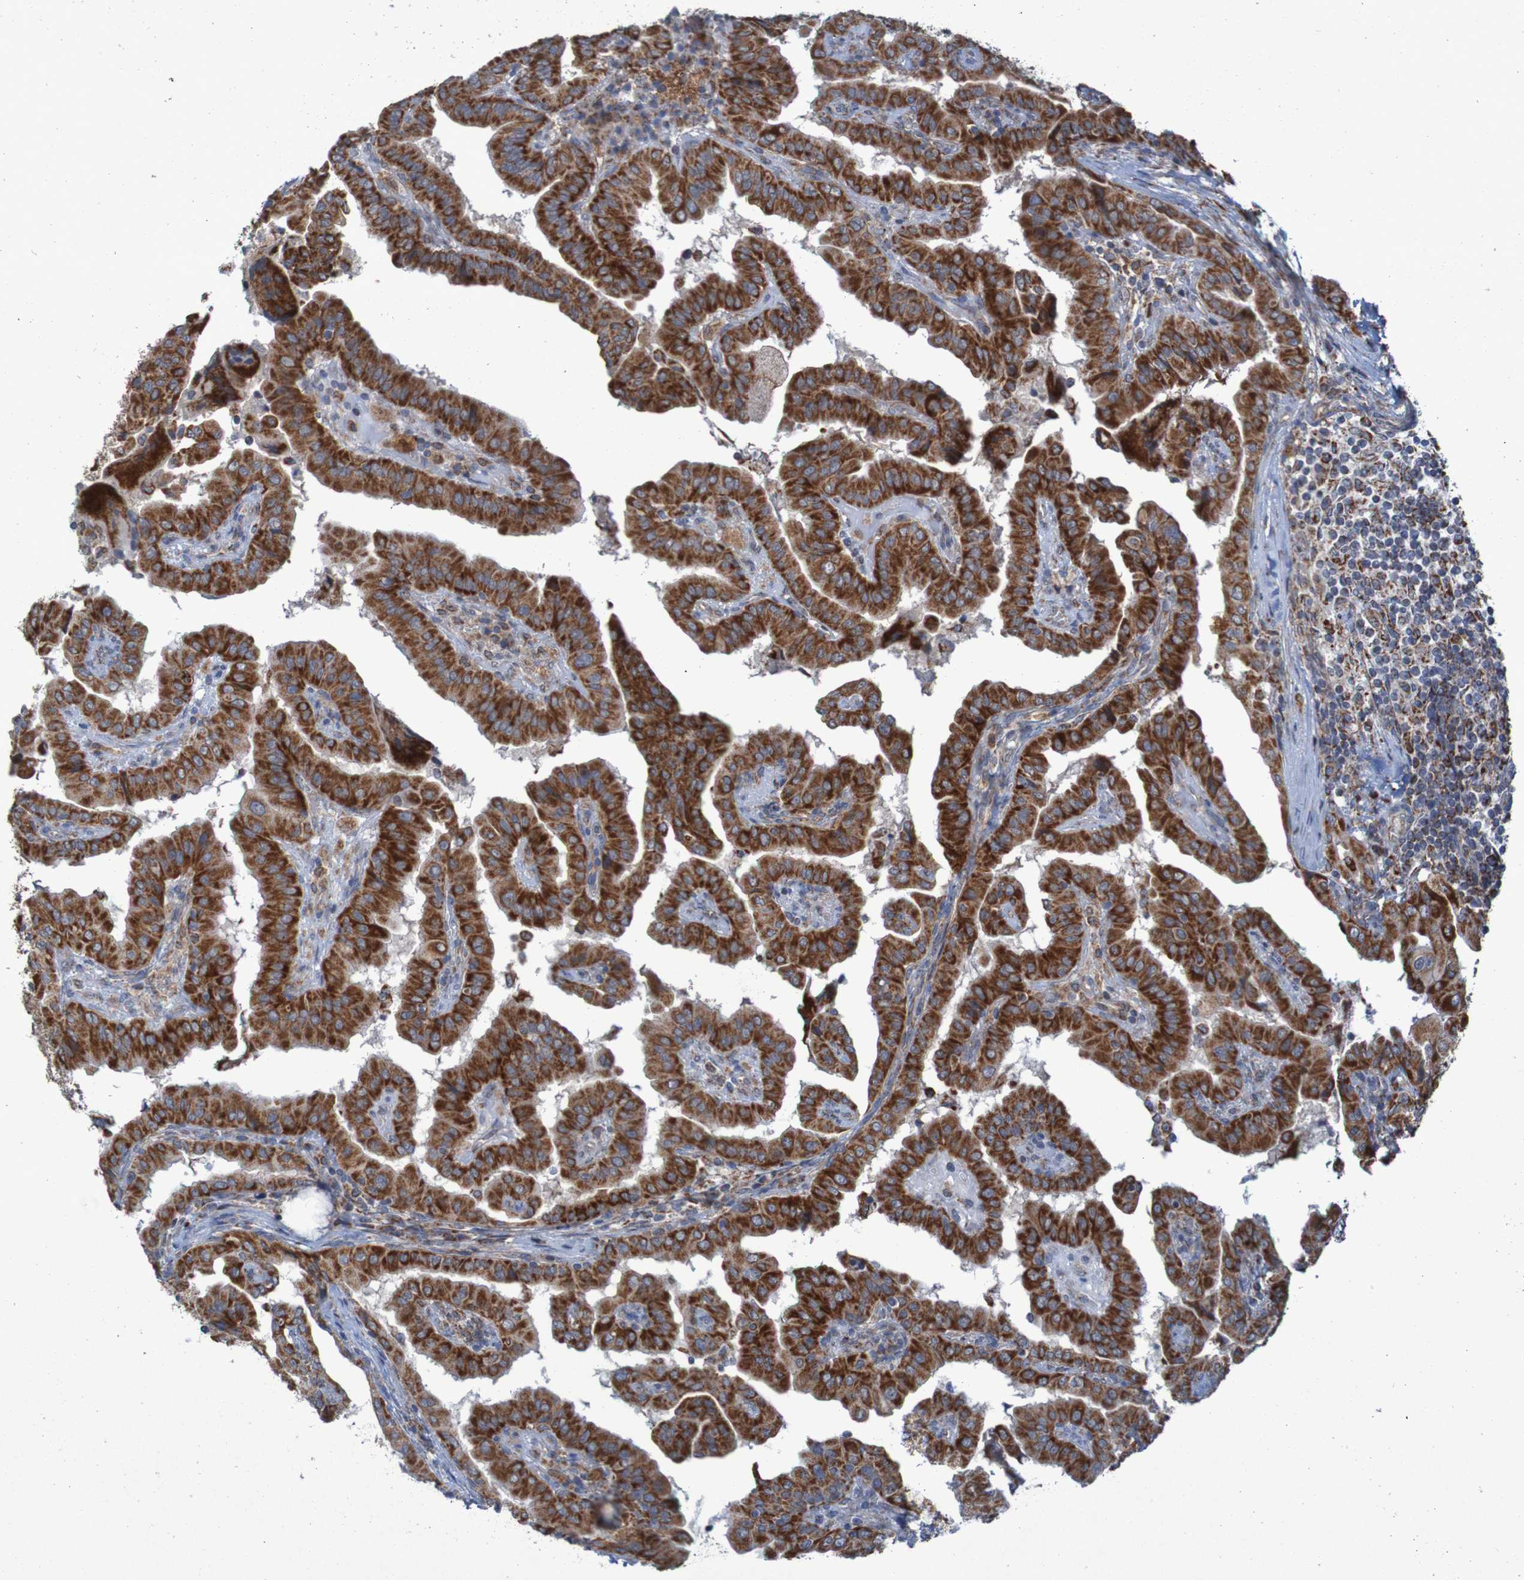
{"staining": {"intensity": "strong", "quantity": ">75%", "location": "cytoplasmic/membranous"}, "tissue": "thyroid cancer", "cell_type": "Tumor cells", "image_type": "cancer", "snomed": [{"axis": "morphology", "description": "Papillary adenocarcinoma, NOS"}, {"axis": "topography", "description": "Thyroid gland"}], "caption": "Brown immunohistochemical staining in human thyroid cancer (papillary adenocarcinoma) exhibits strong cytoplasmic/membranous expression in about >75% of tumor cells. (DAB (3,3'-diaminobenzidine) IHC, brown staining for protein, blue staining for nuclei).", "gene": "CCDC51", "patient": {"sex": "male", "age": 33}}